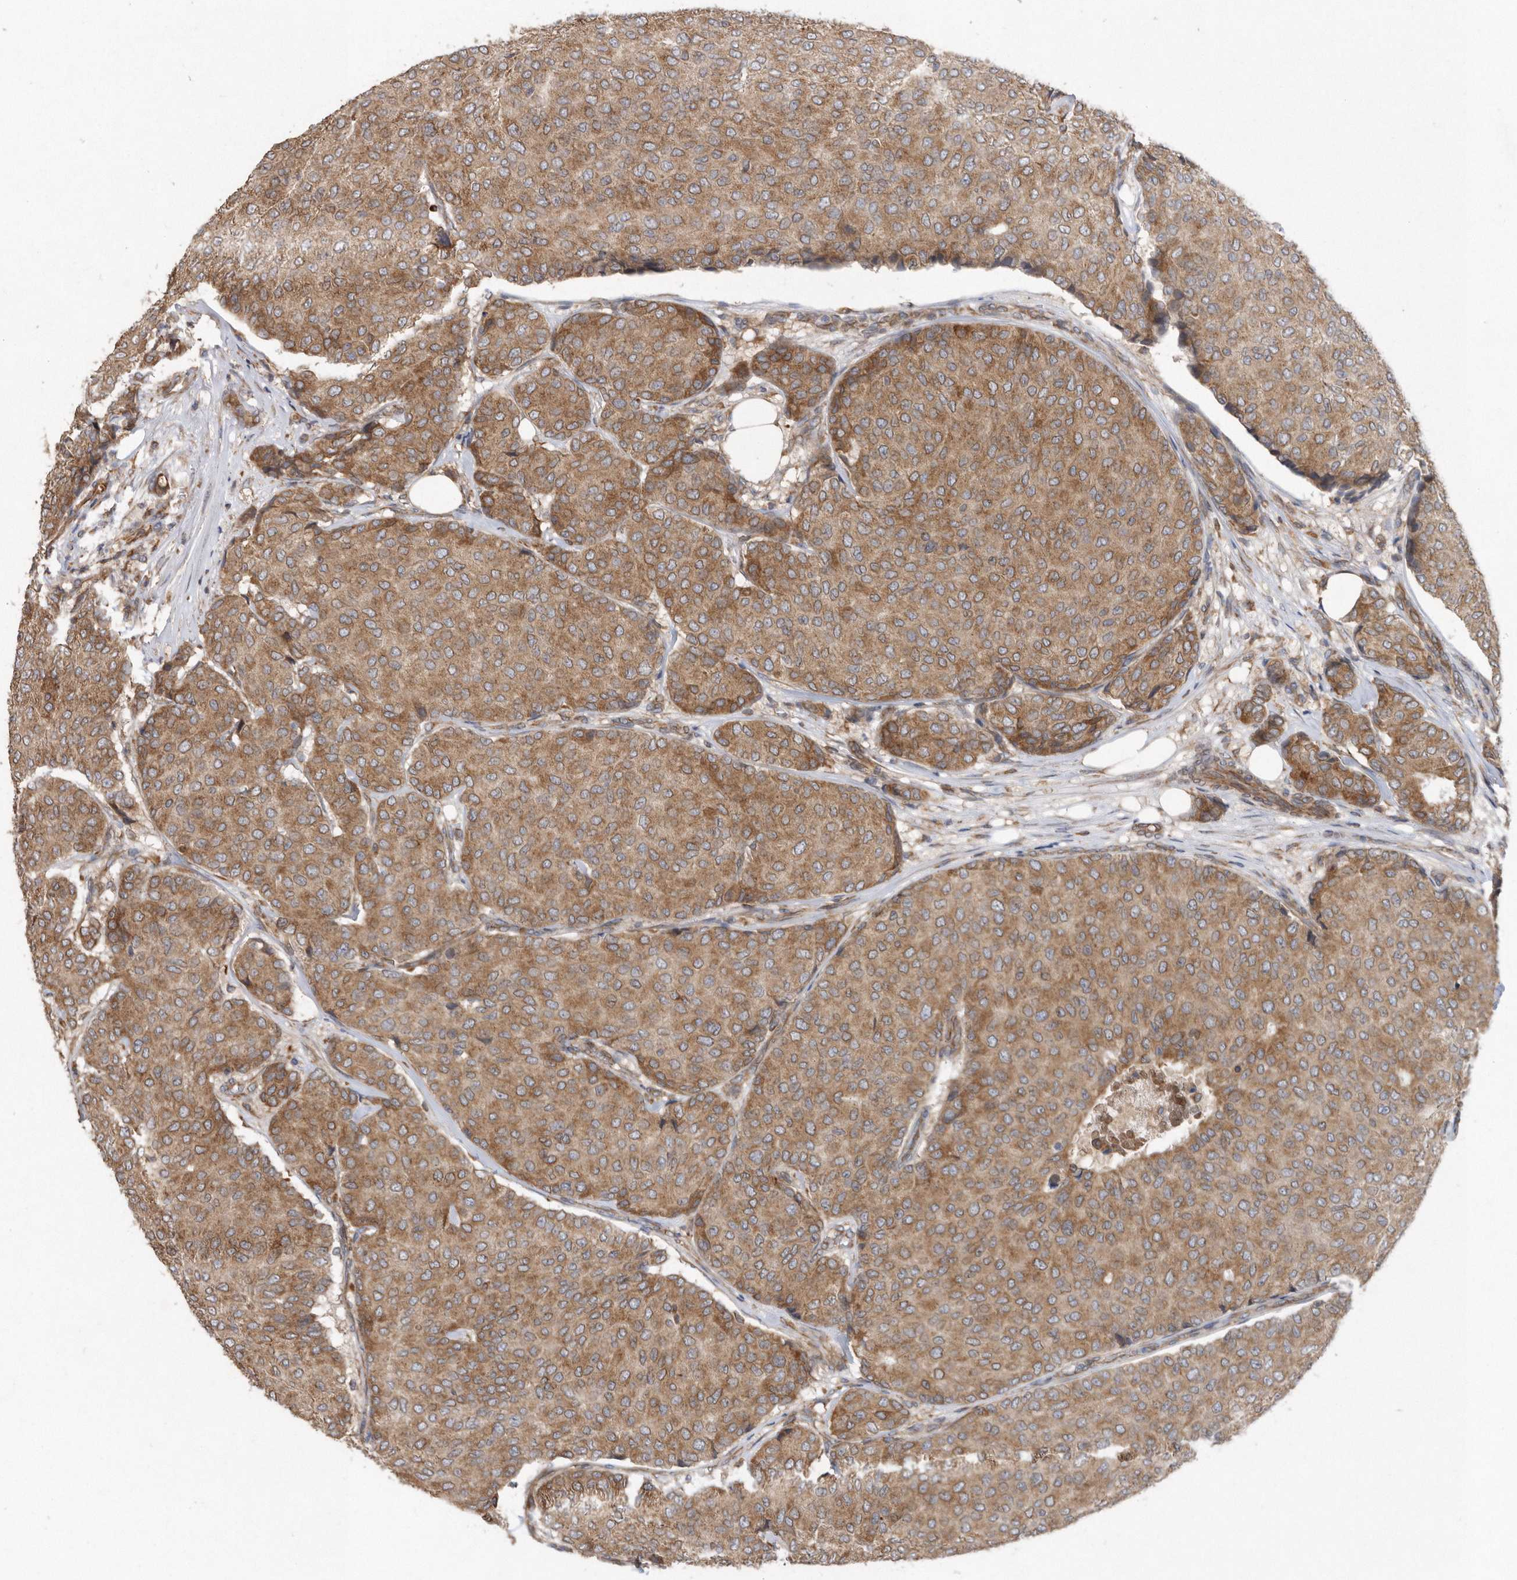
{"staining": {"intensity": "moderate", "quantity": ">75%", "location": "cytoplasmic/membranous"}, "tissue": "breast cancer", "cell_type": "Tumor cells", "image_type": "cancer", "snomed": [{"axis": "morphology", "description": "Duct carcinoma"}, {"axis": "topography", "description": "Breast"}], "caption": "A brown stain highlights moderate cytoplasmic/membranous staining of a protein in breast cancer tumor cells.", "gene": "PON2", "patient": {"sex": "female", "age": 75}}